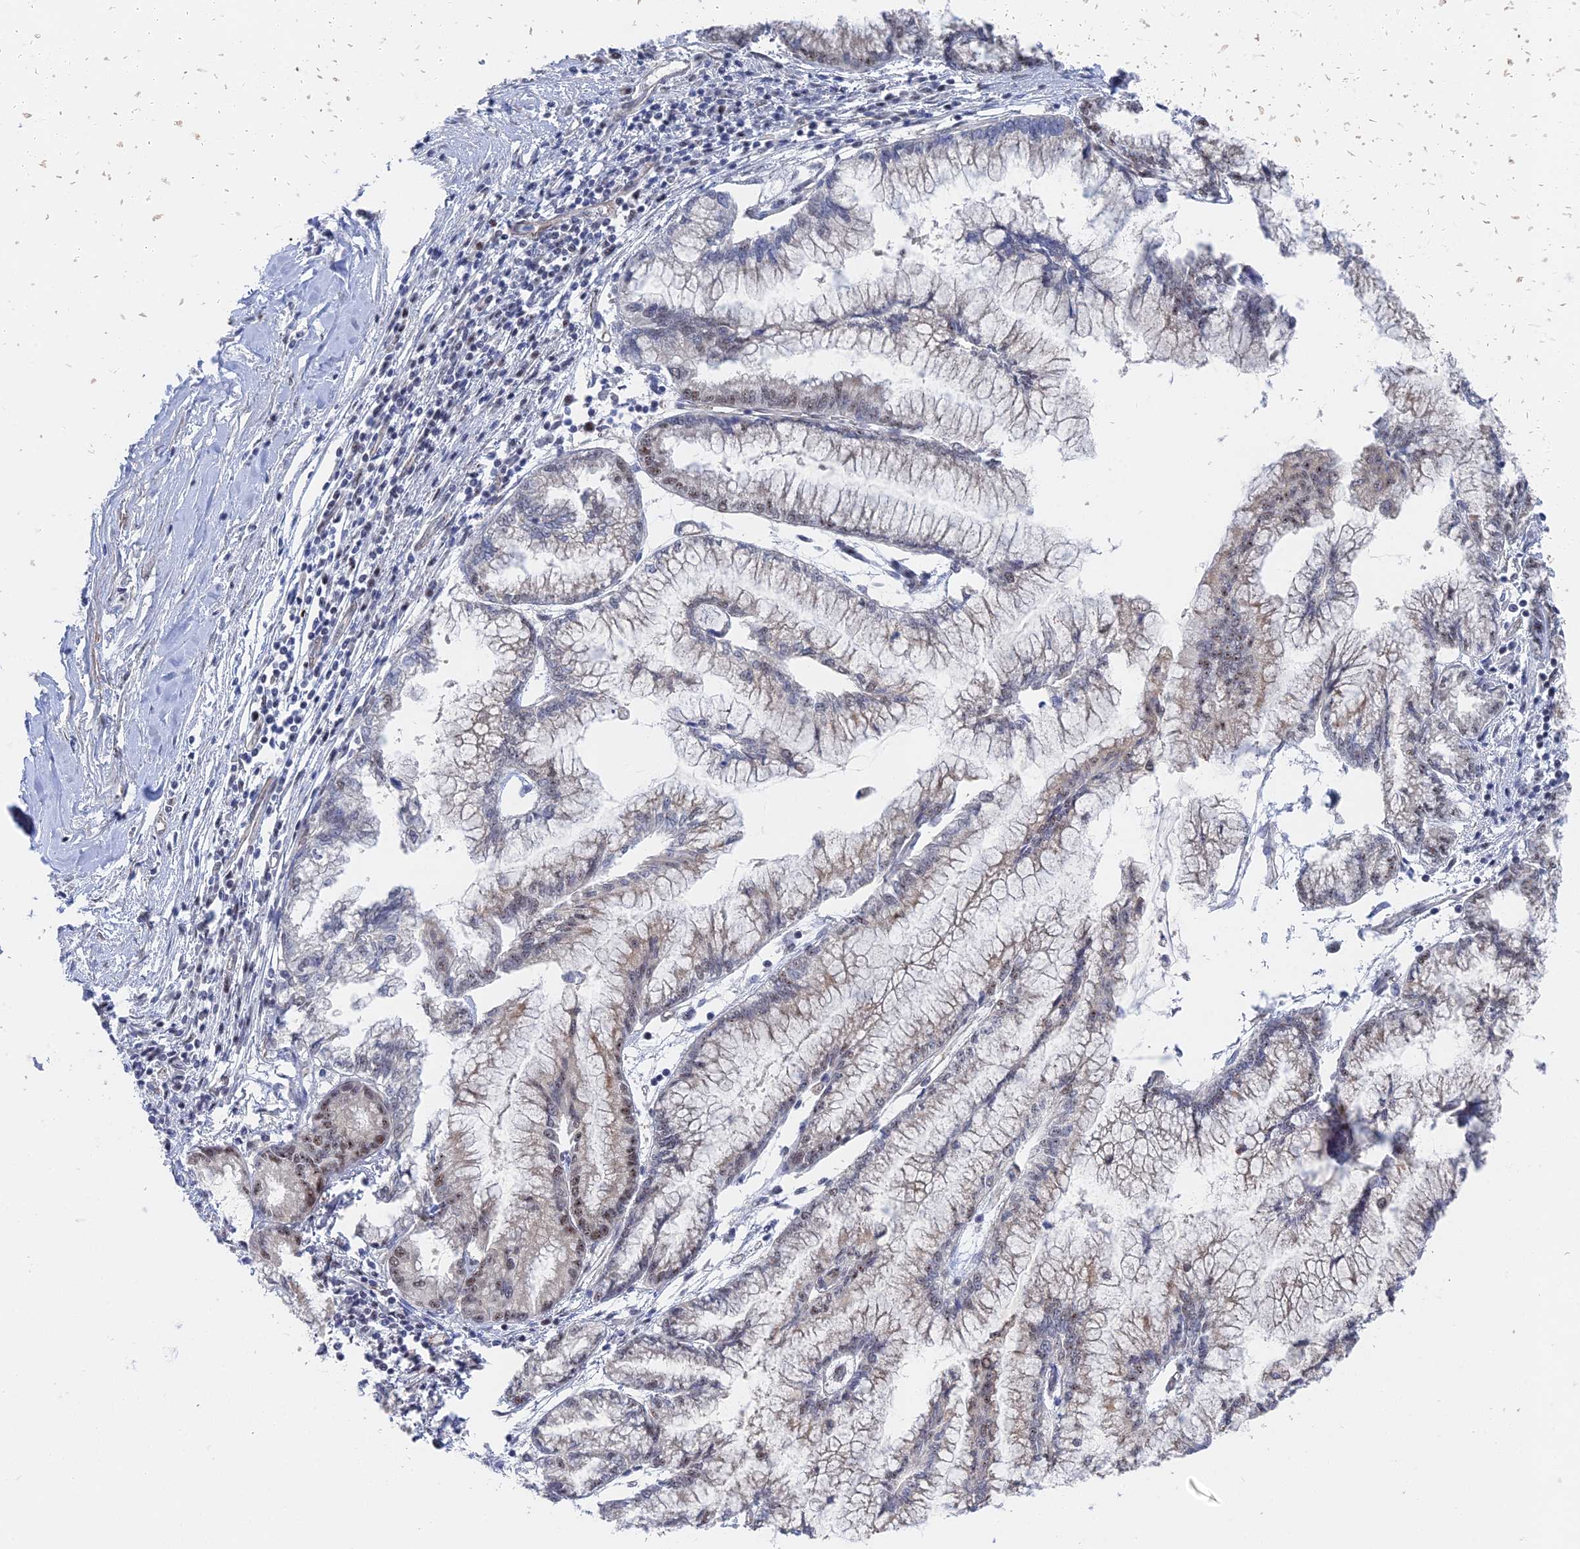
{"staining": {"intensity": "weak", "quantity": "25%-75%", "location": "nuclear"}, "tissue": "pancreatic cancer", "cell_type": "Tumor cells", "image_type": "cancer", "snomed": [{"axis": "morphology", "description": "Adenocarcinoma, NOS"}, {"axis": "topography", "description": "Pancreas"}], "caption": "IHC (DAB) staining of human adenocarcinoma (pancreatic) shows weak nuclear protein expression in approximately 25%-75% of tumor cells. Nuclei are stained in blue.", "gene": "CFAP92", "patient": {"sex": "male", "age": 73}}